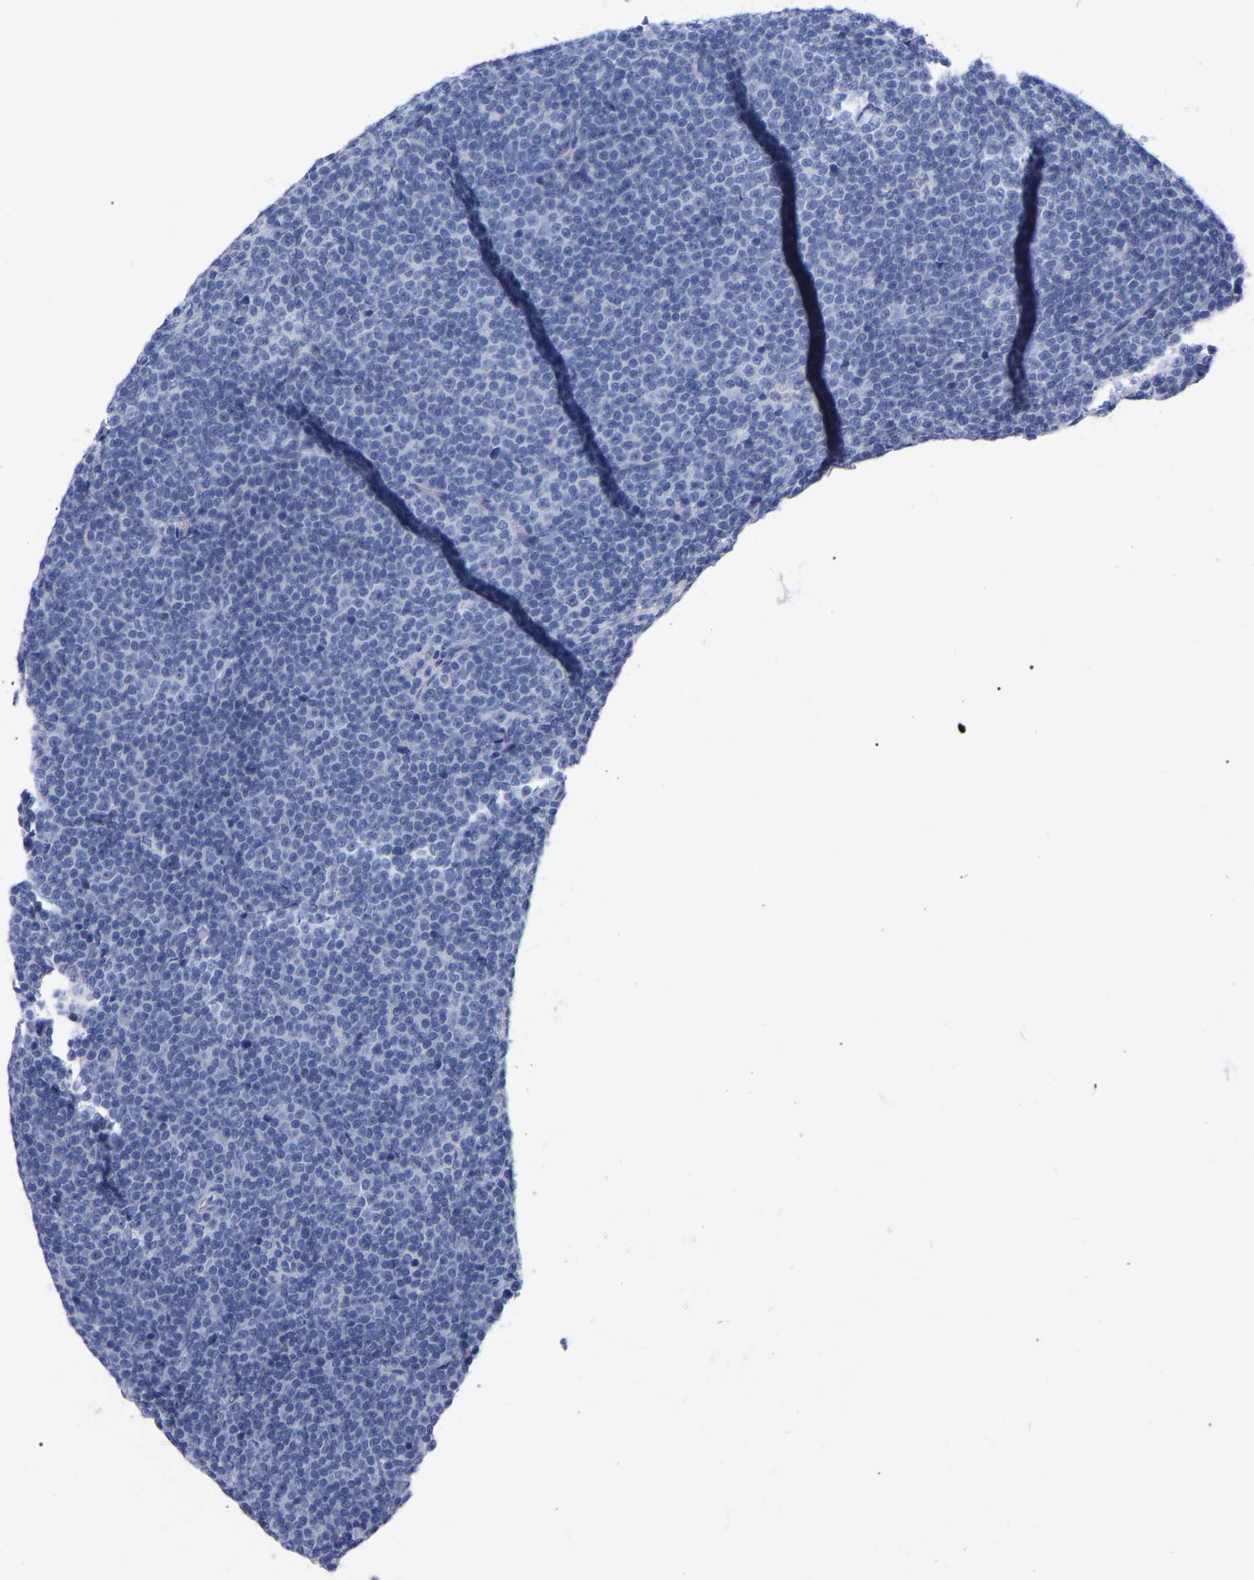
{"staining": {"intensity": "negative", "quantity": "none", "location": "none"}, "tissue": "lymphoma", "cell_type": "Tumor cells", "image_type": "cancer", "snomed": [{"axis": "morphology", "description": "Malignant lymphoma, non-Hodgkin's type, Low grade"}, {"axis": "topography", "description": "Lymph node"}], "caption": "This is a photomicrograph of IHC staining of malignant lymphoma, non-Hodgkin's type (low-grade), which shows no expression in tumor cells.", "gene": "ANXA13", "patient": {"sex": "female", "age": 67}}